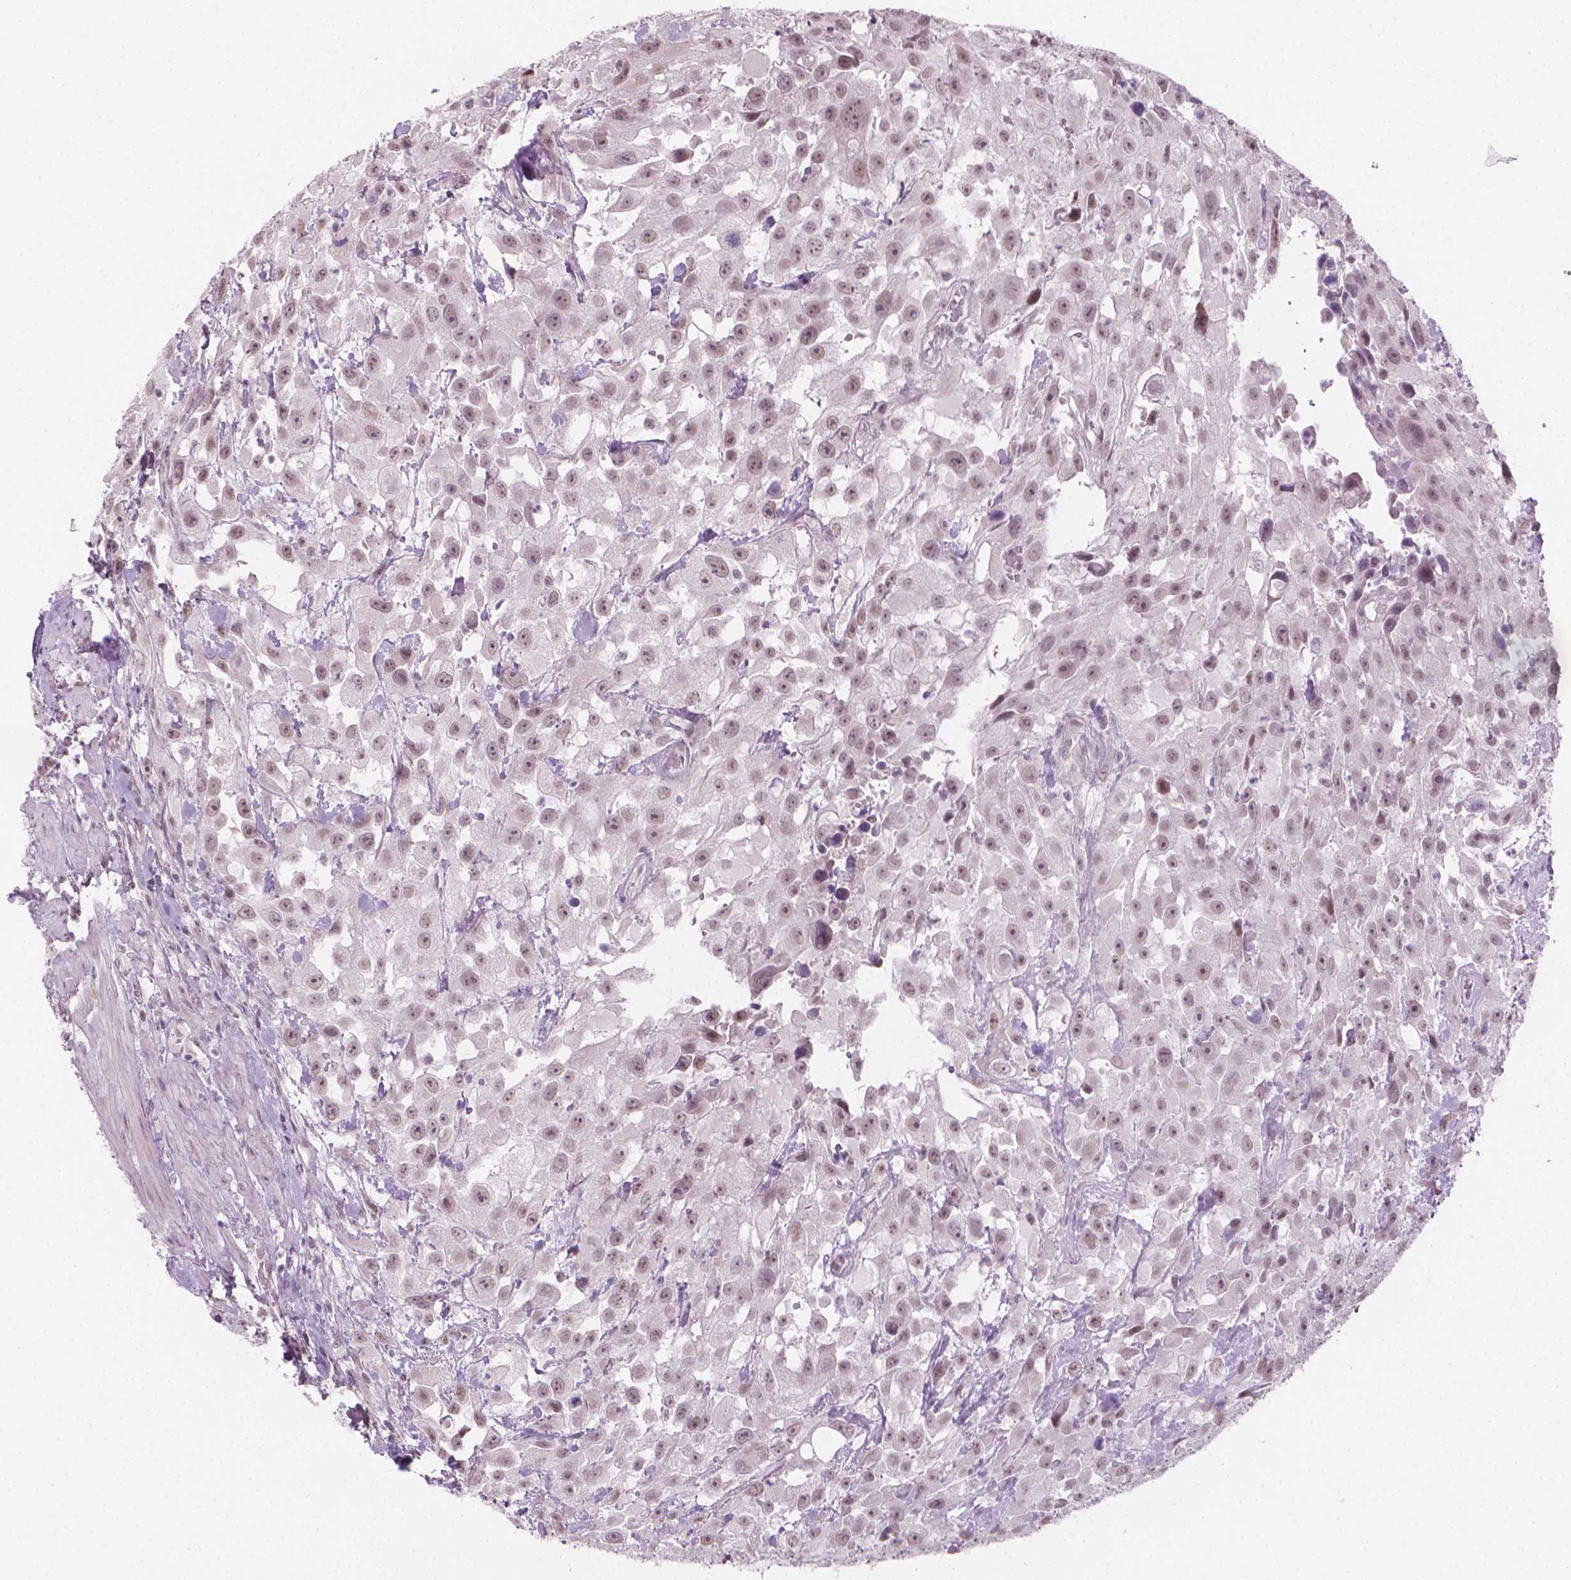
{"staining": {"intensity": "weak", "quantity": ">75%", "location": "nuclear"}, "tissue": "urothelial cancer", "cell_type": "Tumor cells", "image_type": "cancer", "snomed": [{"axis": "morphology", "description": "Urothelial carcinoma, High grade"}, {"axis": "topography", "description": "Urinary bladder"}], "caption": "DAB (3,3'-diaminobenzidine) immunohistochemical staining of human urothelial cancer reveals weak nuclear protein expression in about >75% of tumor cells.", "gene": "CDKN1C", "patient": {"sex": "male", "age": 79}}